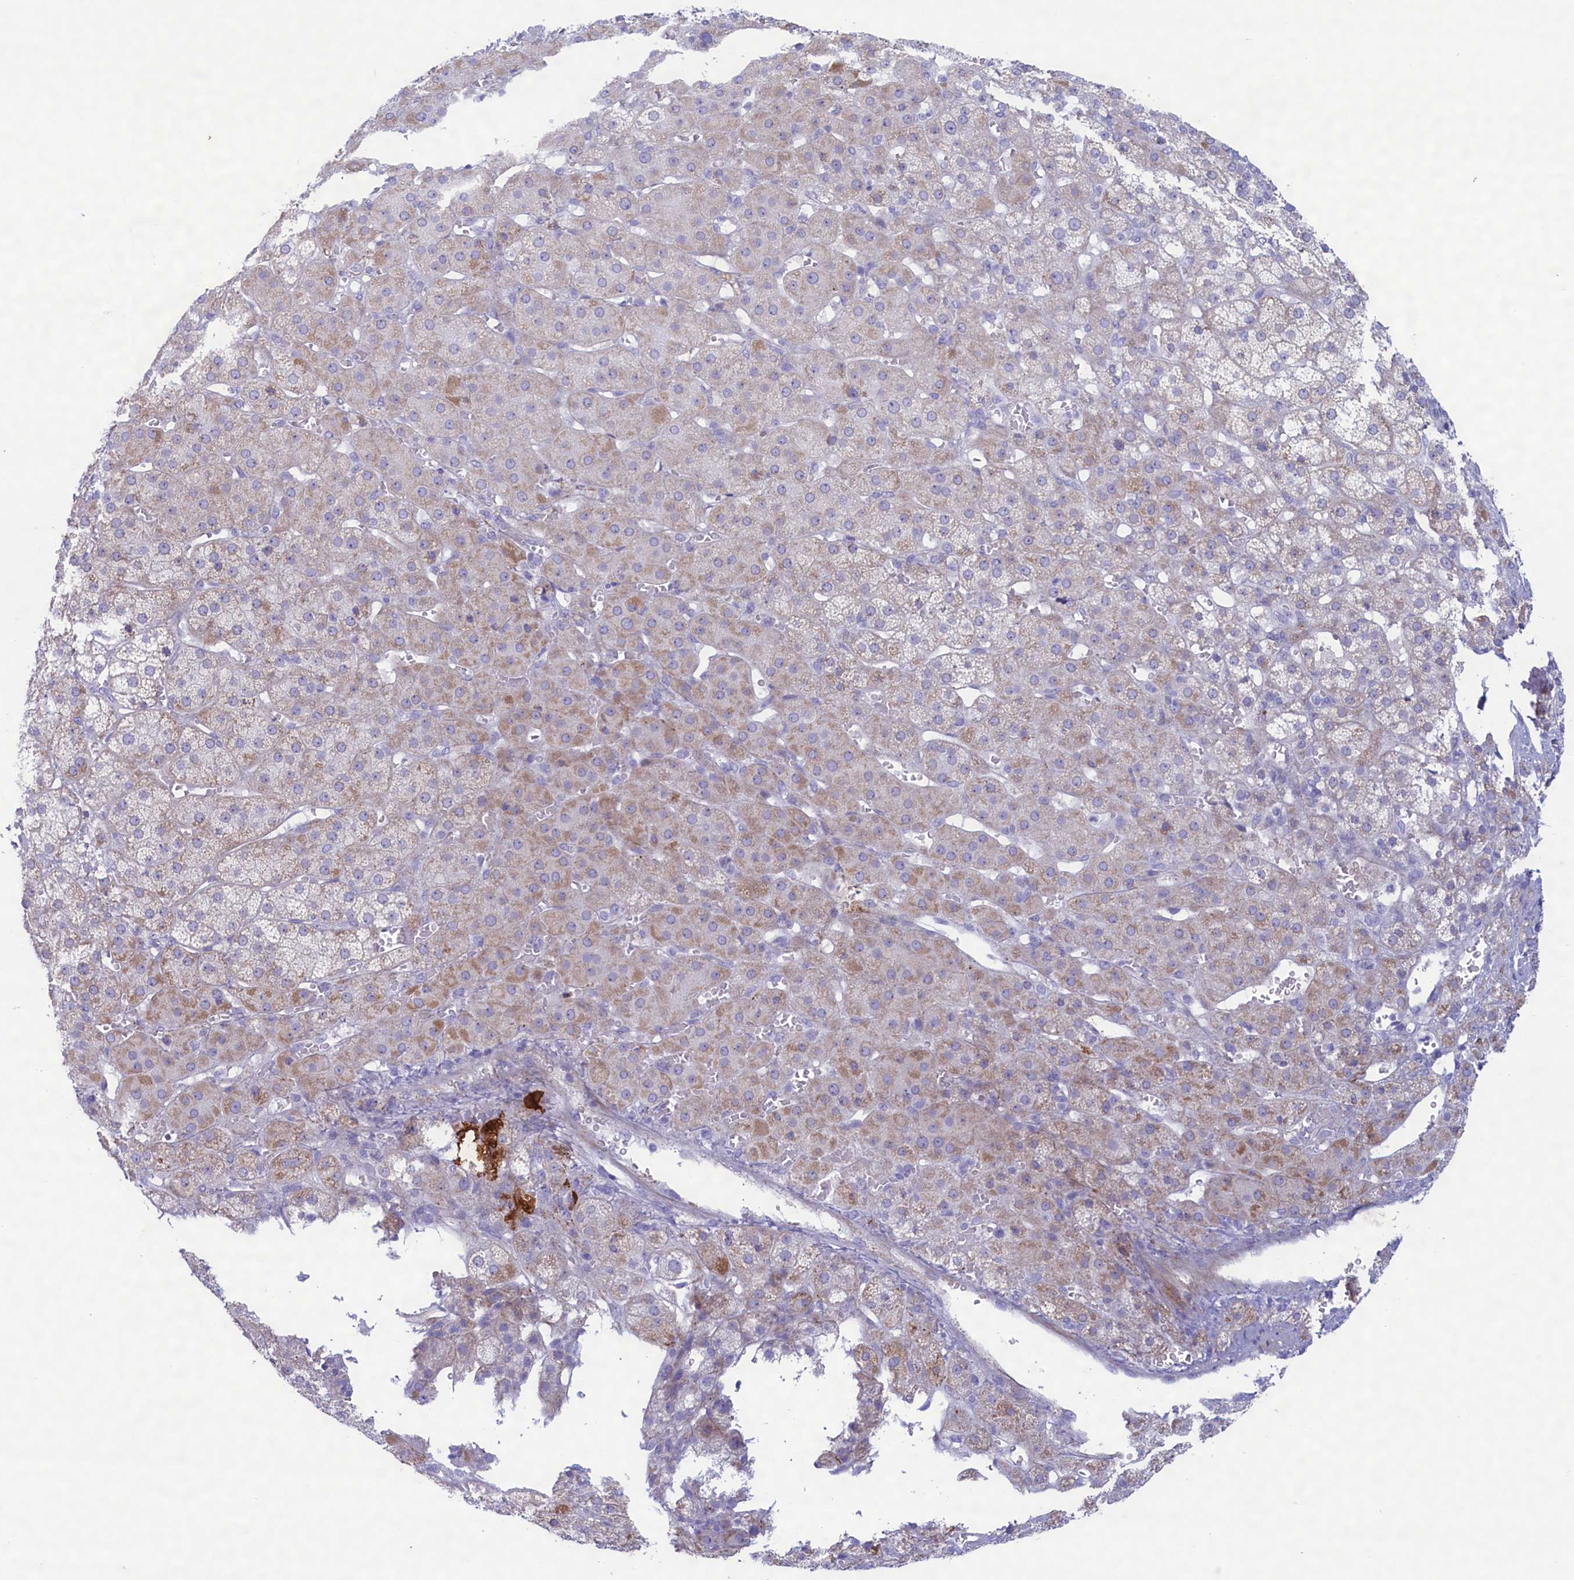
{"staining": {"intensity": "moderate", "quantity": "<25%", "location": "cytoplasmic/membranous"}, "tissue": "adrenal gland", "cell_type": "Glandular cells", "image_type": "normal", "snomed": [{"axis": "morphology", "description": "Normal tissue, NOS"}, {"axis": "topography", "description": "Adrenal gland"}], "caption": "High-magnification brightfield microscopy of unremarkable adrenal gland stained with DAB (3,3'-diaminobenzidine) (brown) and counterstained with hematoxylin (blue). glandular cells exhibit moderate cytoplasmic/membranous expression is present in approximately<25% of cells.", "gene": "MPV17L2", "patient": {"sex": "female", "age": 57}}